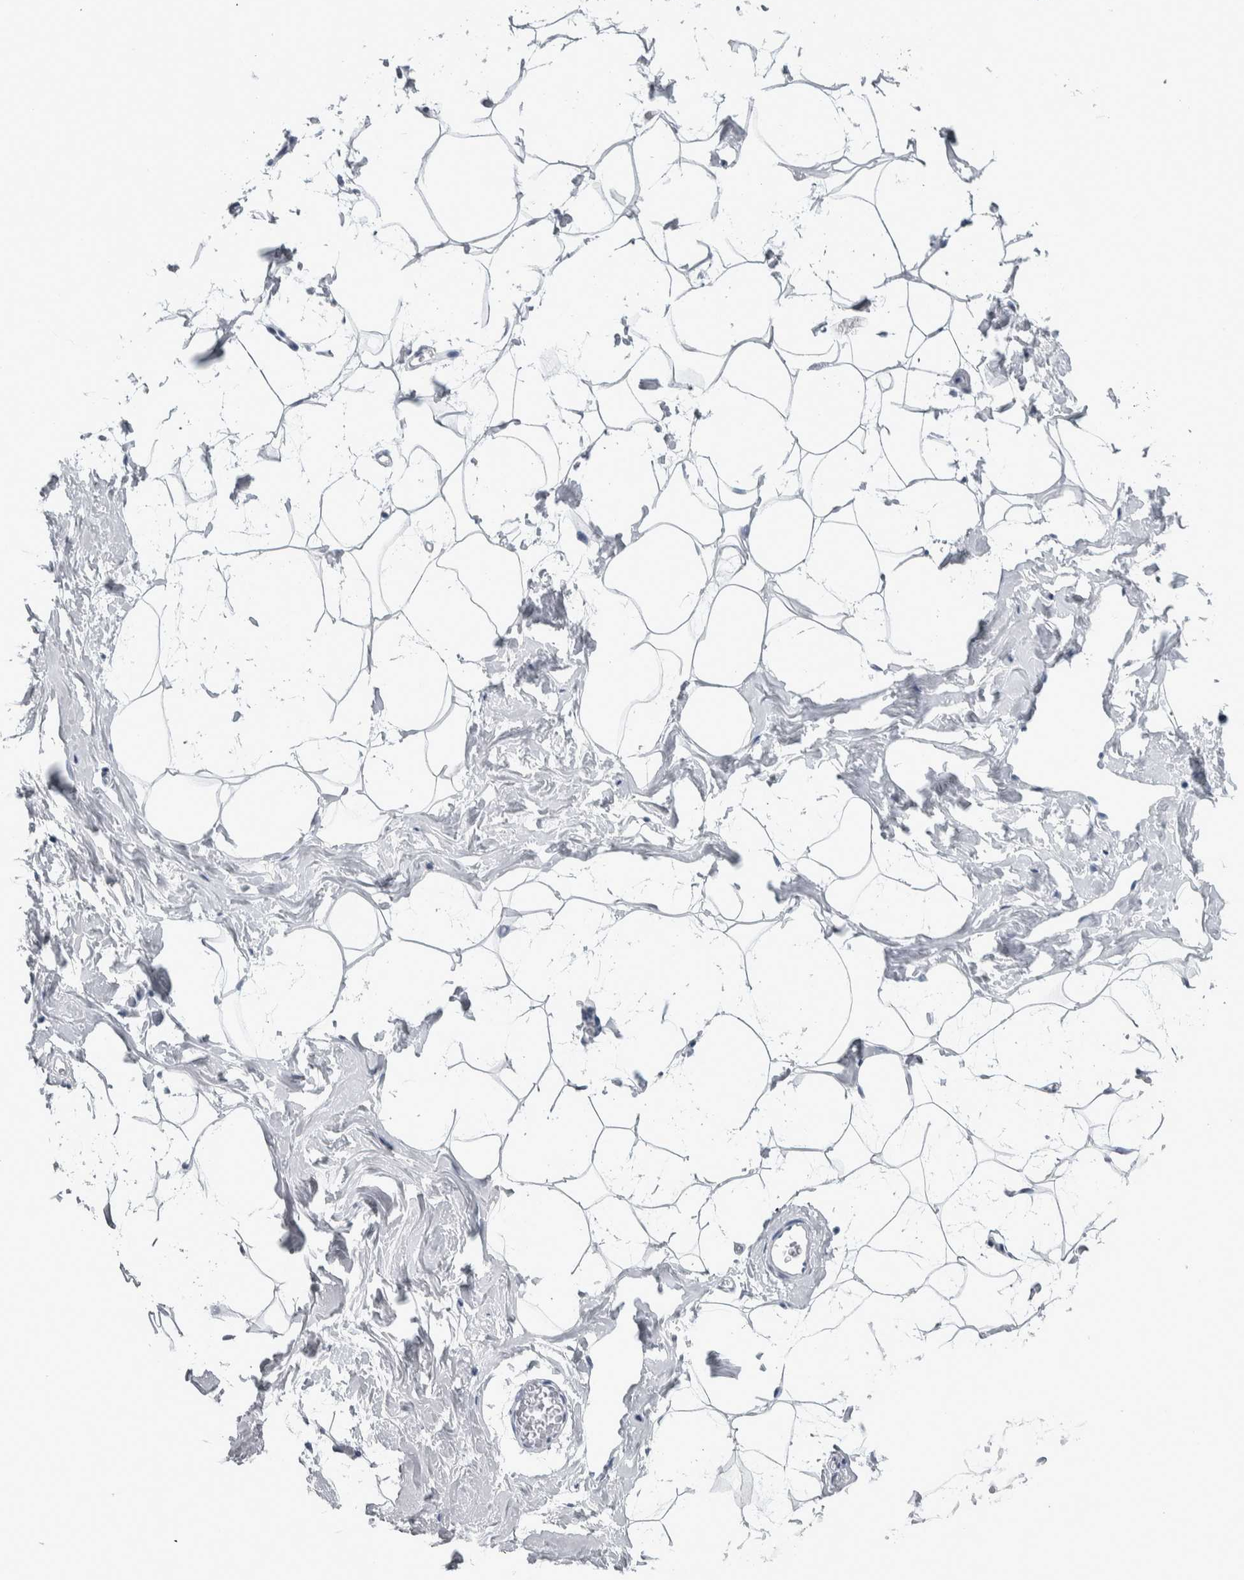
{"staining": {"intensity": "negative", "quantity": "none", "location": "none"}, "tissue": "adipose tissue", "cell_type": "Adipocytes", "image_type": "normal", "snomed": [{"axis": "morphology", "description": "Normal tissue, NOS"}, {"axis": "morphology", "description": "Fibrosis, NOS"}, {"axis": "topography", "description": "Breast"}, {"axis": "topography", "description": "Adipose tissue"}], "caption": "Adipocytes show no significant expression in normal adipose tissue.", "gene": "CDH17", "patient": {"sex": "female", "age": 39}}